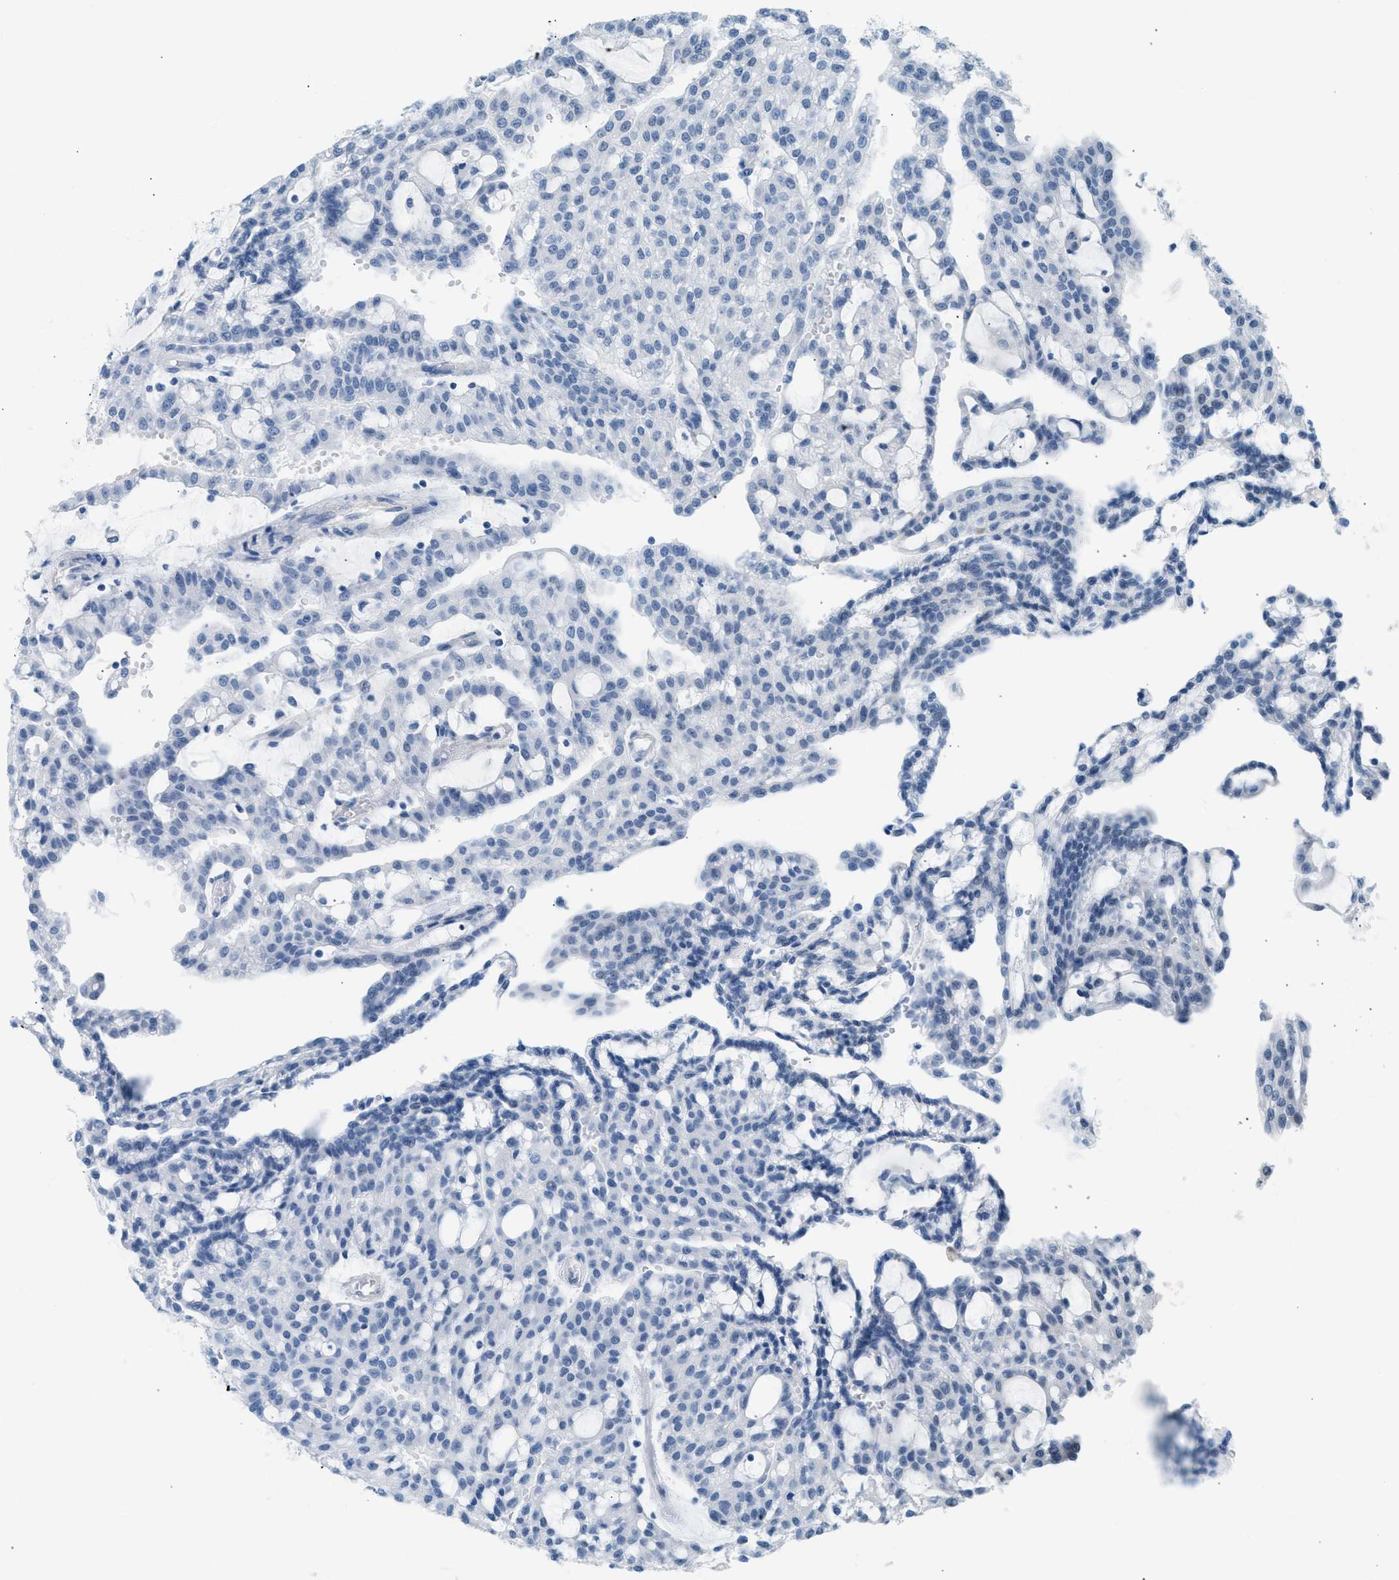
{"staining": {"intensity": "negative", "quantity": "none", "location": "none"}, "tissue": "renal cancer", "cell_type": "Tumor cells", "image_type": "cancer", "snomed": [{"axis": "morphology", "description": "Adenocarcinoma, NOS"}, {"axis": "topography", "description": "Kidney"}], "caption": "Immunohistochemistry of renal adenocarcinoma demonstrates no expression in tumor cells. The staining was performed using DAB (3,3'-diaminobenzidine) to visualize the protein expression in brown, while the nuclei were stained in blue with hematoxylin (Magnification: 20x).", "gene": "SPAM1", "patient": {"sex": "male", "age": 63}}